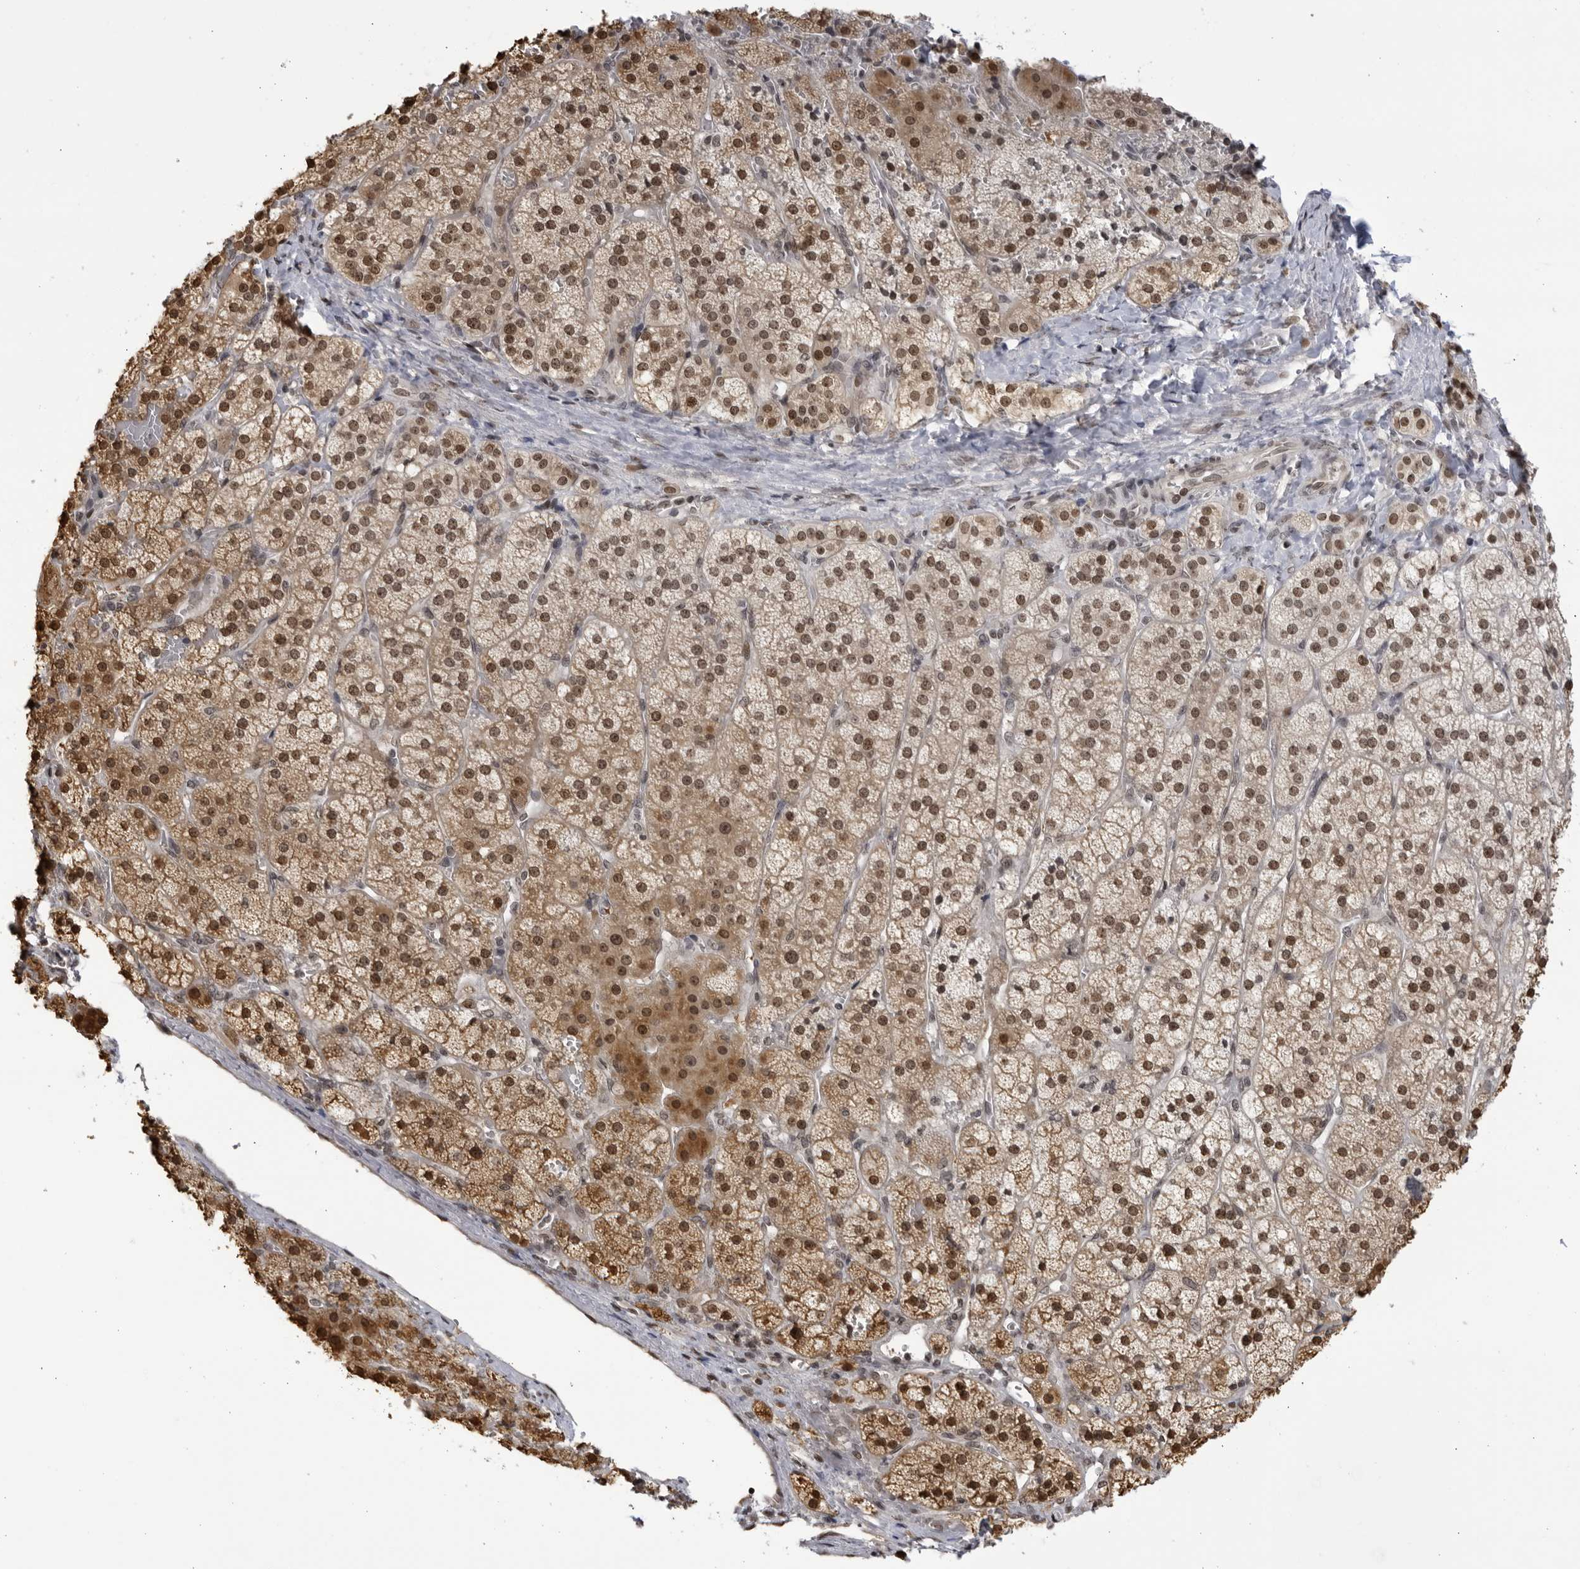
{"staining": {"intensity": "moderate", "quantity": ">75%", "location": "cytoplasmic/membranous,nuclear"}, "tissue": "adrenal gland", "cell_type": "Glandular cells", "image_type": "normal", "snomed": [{"axis": "morphology", "description": "Normal tissue, NOS"}, {"axis": "topography", "description": "Adrenal gland"}], "caption": "Immunohistochemistry (IHC) of unremarkable human adrenal gland displays medium levels of moderate cytoplasmic/membranous,nuclear expression in about >75% of glandular cells. (Brightfield microscopy of DAB IHC at high magnification).", "gene": "RASGEF1C", "patient": {"sex": "female", "age": 44}}